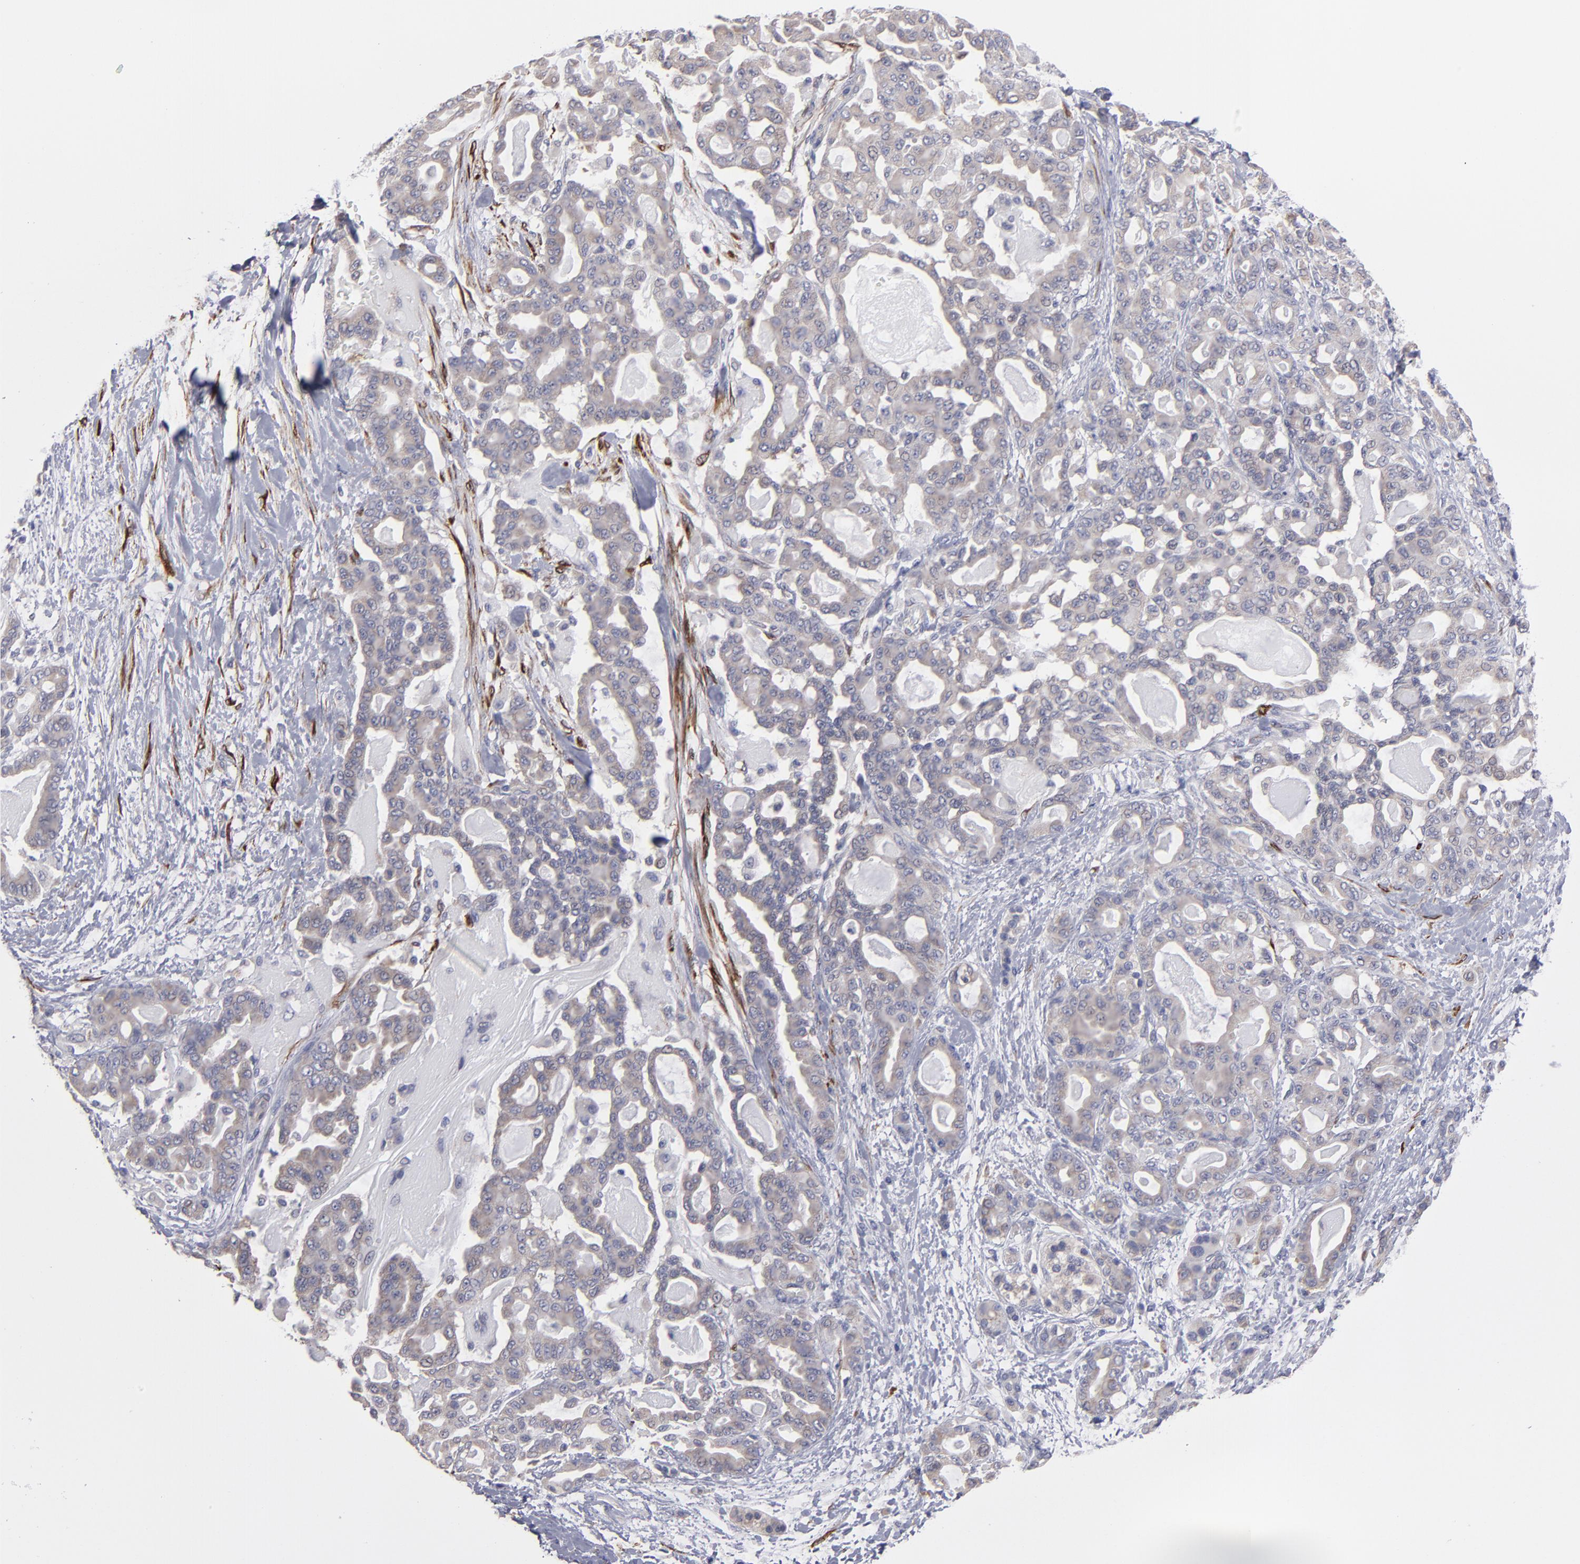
{"staining": {"intensity": "weak", "quantity": "25%-75%", "location": "cytoplasmic/membranous"}, "tissue": "pancreatic cancer", "cell_type": "Tumor cells", "image_type": "cancer", "snomed": [{"axis": "morphology", "description": "Adenocarcinoma, NOS"}, {"axis": "topography", "description": "Pancreas"}], "caption": "The immunohistochemical stain highlights weak cytoplasmic/membranous staining in tumor cells of pancreatic adenocarcinoma tissue. (DAB (3,3'-diaminobenzidine) = brown stain, brightfield microscopy at high magnification).", "gene": "SLMAP", "patient": {"sex": "male", "age": 63}}